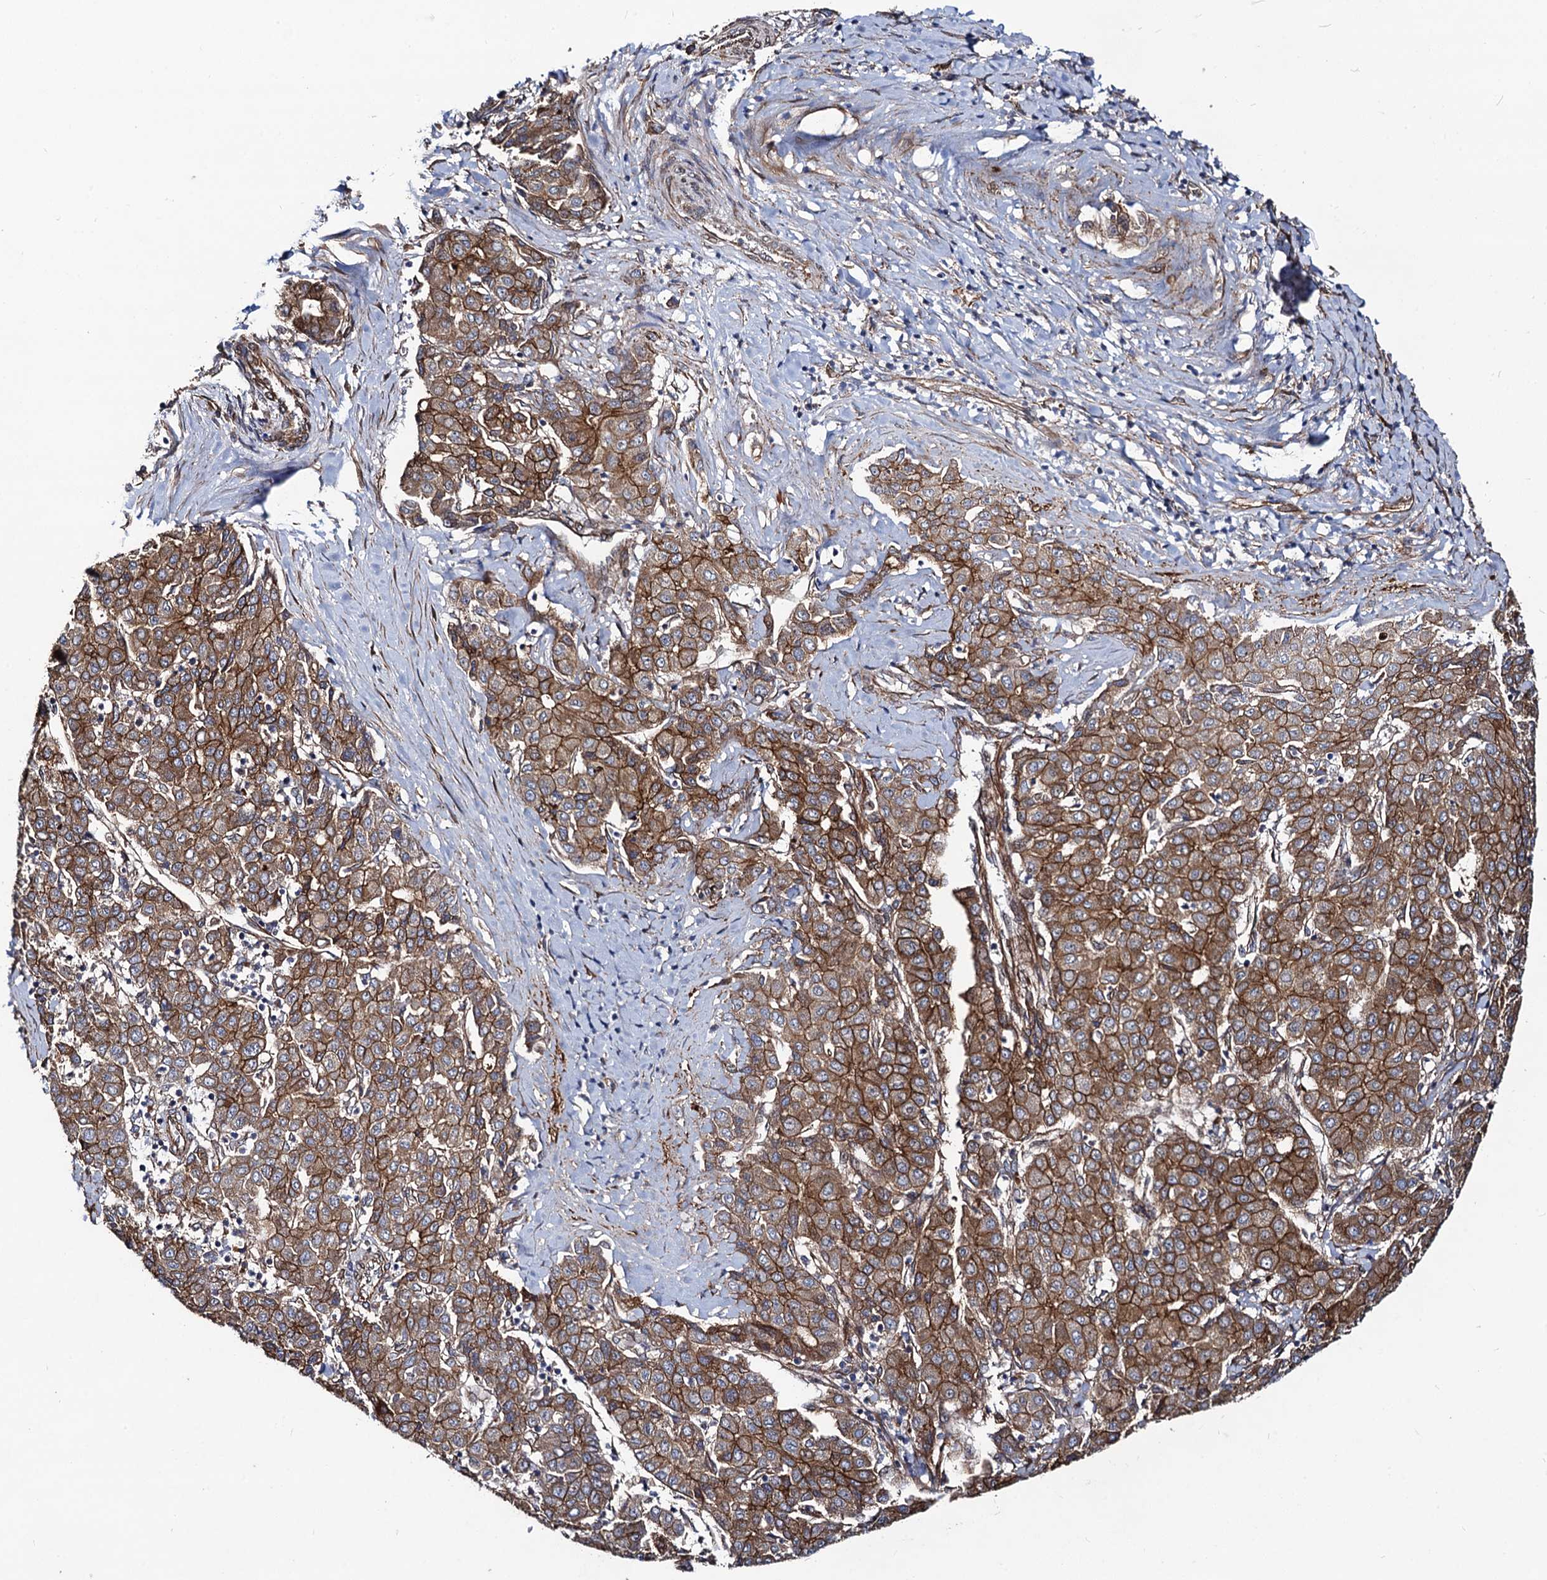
{"staining": {"intensity": "moderate", "quantity": ">75%", "location": "cytoplasmic/membranous"}, "tissue": "liver cancer", "cell_type": "Tumor cells", "image_type": "cancer", "snomed": [{"axis": "morphology", "description": "Carcinoma, Hepatocellular, NOS"}, {"axis": "topography", "description": "Liver"}], "caption": "Immunohistochemical staining of liver hepatocellular carcinoma shows medium levels of moderate cytoplasmic/membranous protein expression in about >75% of tumor cells. Nuclei are stained in blue.", "gene": "CIP2A", "patient": {"sex": "male", "age": 65}}